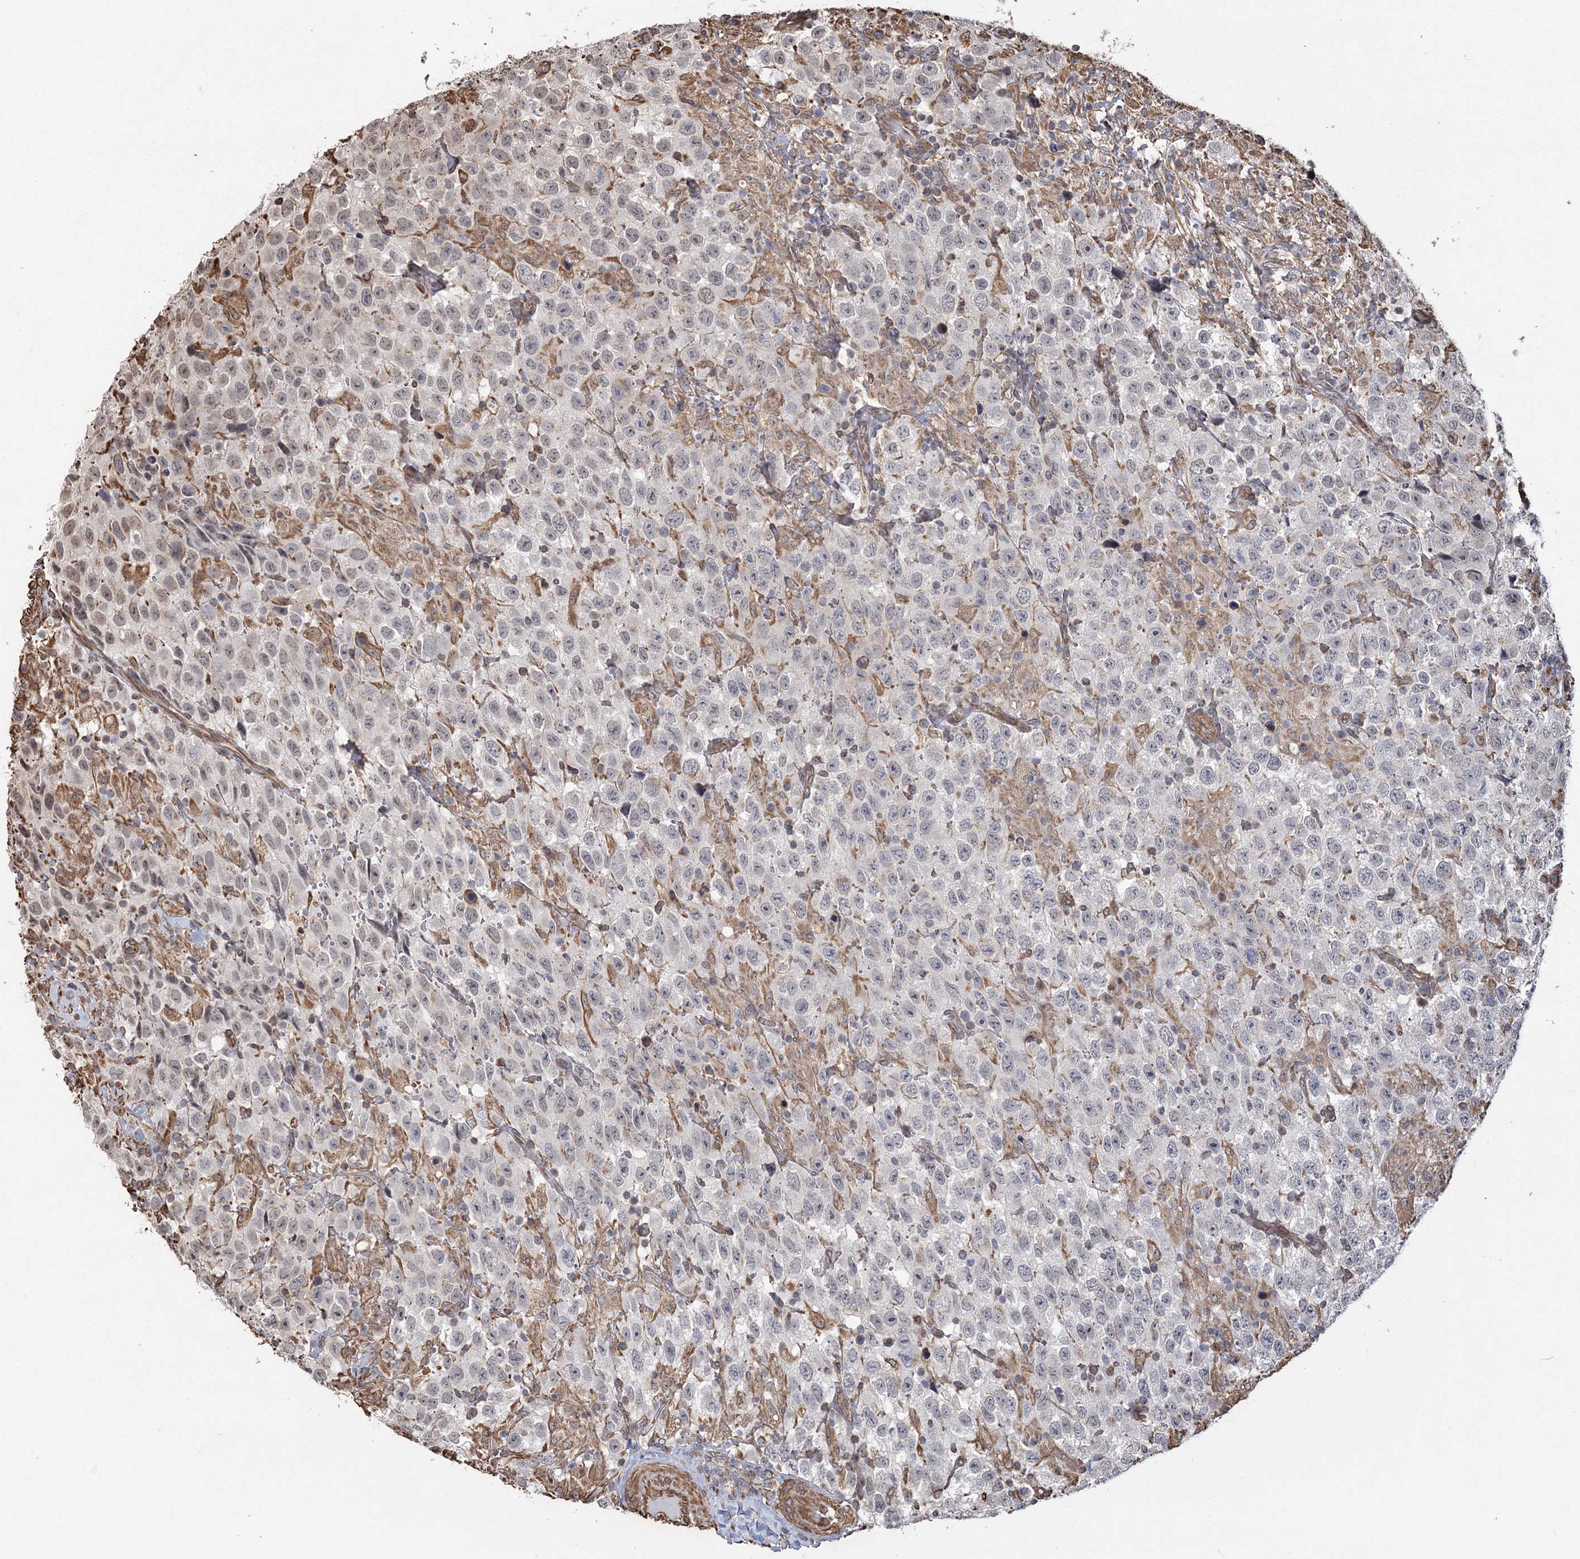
{"staining": {"intensity": "weak", "quantity": "<25%", "location": "nuclear"}, "tissue": "testis cancer", "cell_type": "Tumor cells", "image_type": "cancer", "snomed": [{"axis": "morphology", "description": "Seminoma, NOS"}, {"axis": "topography", "description": "Testis"}], "caption": "An immunohistochemistry micrograph of testis cancer is shown. There is no staining in tumor cells of testis cancer.", "gene": "ATP11B", "patient": {"sex": "male", "age": 41}}